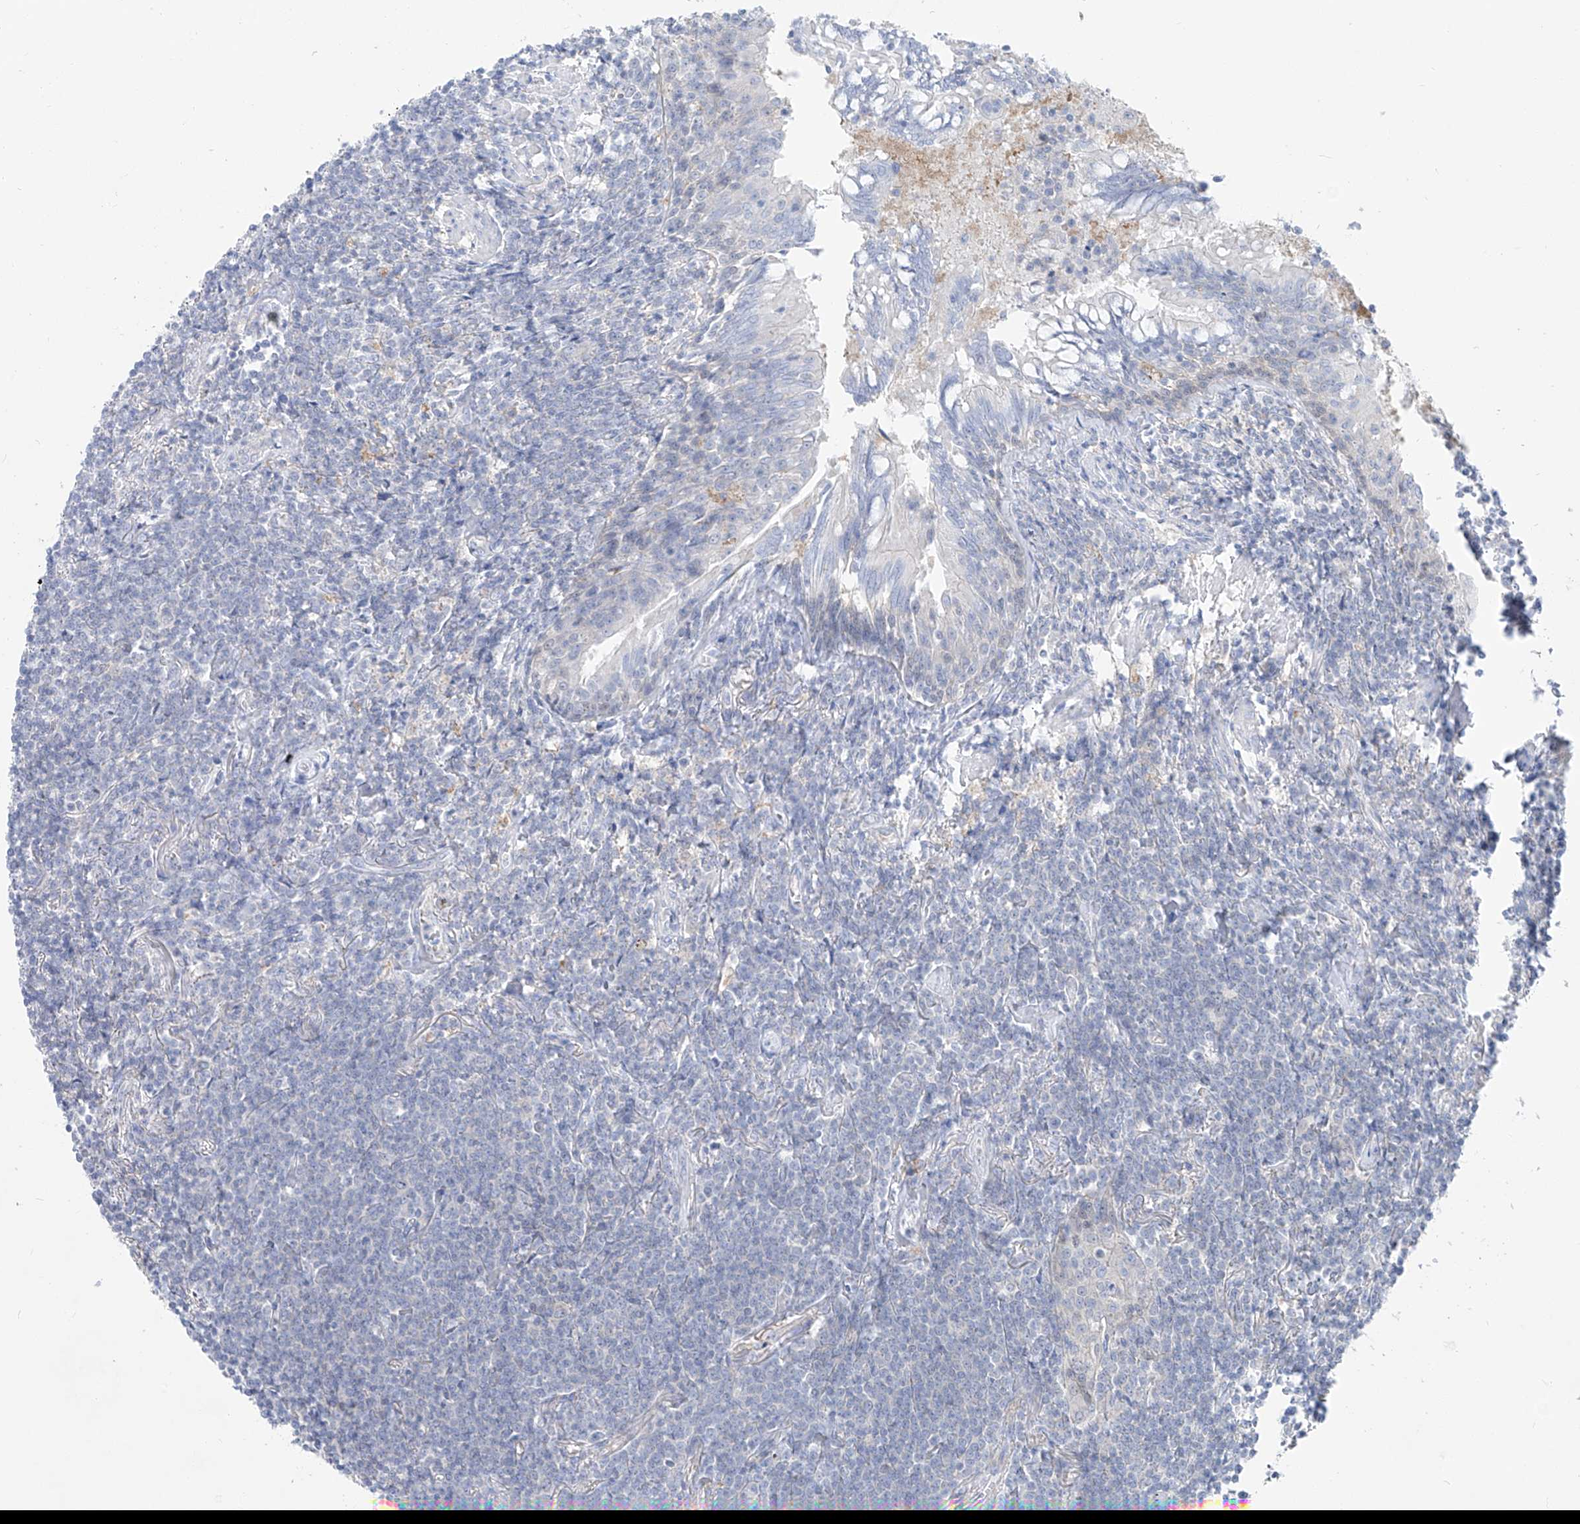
{"staining": {"intensity": "negative", "quantity": "none", "location": "none"}, "tissue": "lymphoma", "cell_type": "Tumor cells", "image_type": "cancer", "snomed": [{"axis": "morphology", "description": "Malignant lymphoma, non-Hodgkin's type, Low grade"}, {"axis": "topography", "description": "Lung"}], "caption": "This is an IHC histopathology image of human lymphoma. There is no positivity in tumor cells.", "gene": "UFL1", "patient": {"sex": "female", "age": 71}}